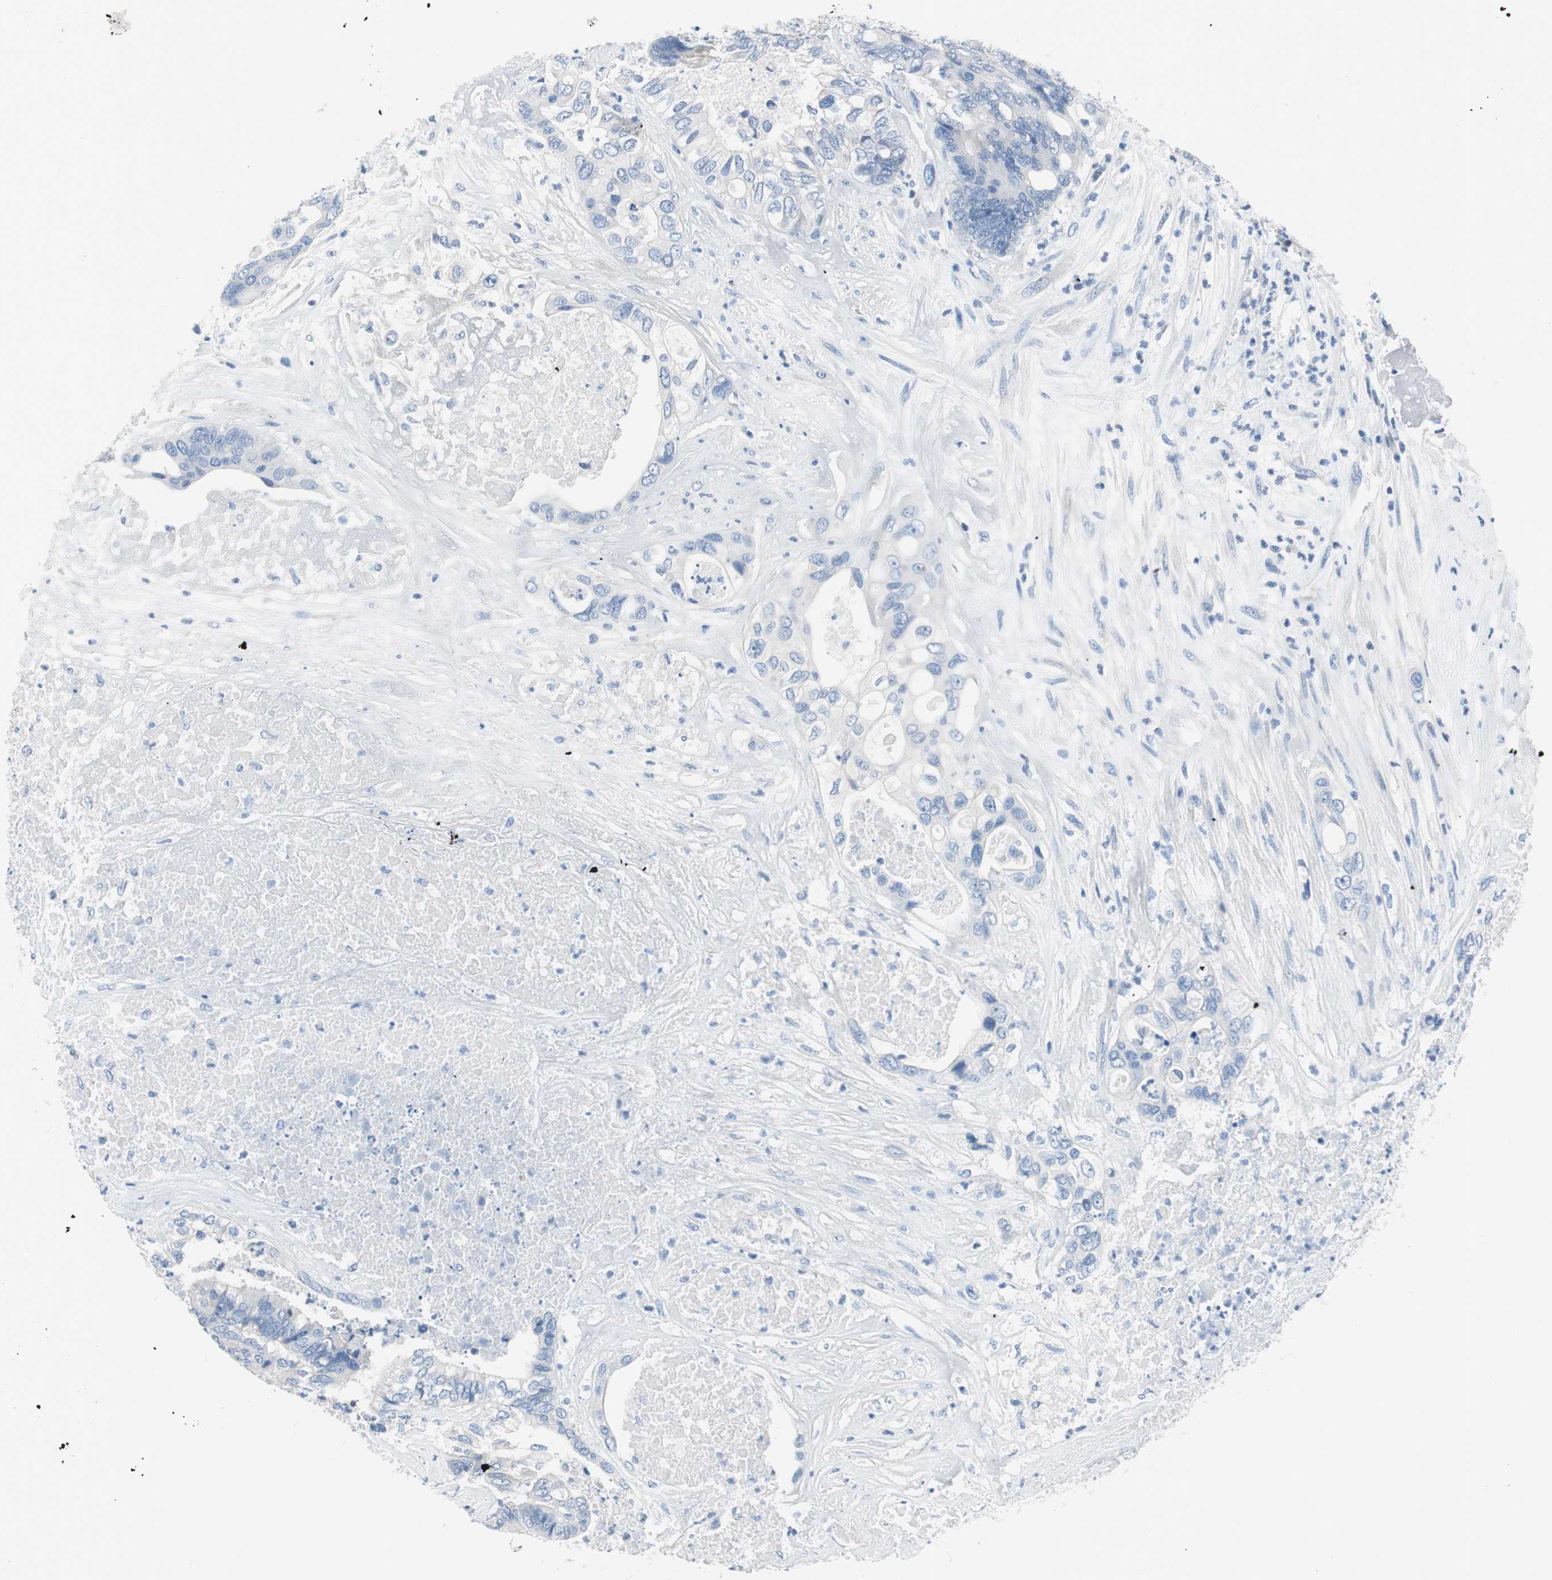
{"staining": {"intensity": "negative", "quantity": "none", "location": "none"}, "tissue": "colorectal cancer", "cell_type": "Tumor cells", "image_type": "cancer", "snomed": [{"axis": "morphology", "description": "Adenocarcinoma, NOS"}, {"axis": "topography", "description": "Rectum"}], "caption": "DAB immunohistochemical staining of adenocarcinoma (colorectal) displays no significant expression in tumor cells.", "gene": "EVA1A", "patient": {"sex": "male", "age": 55}}